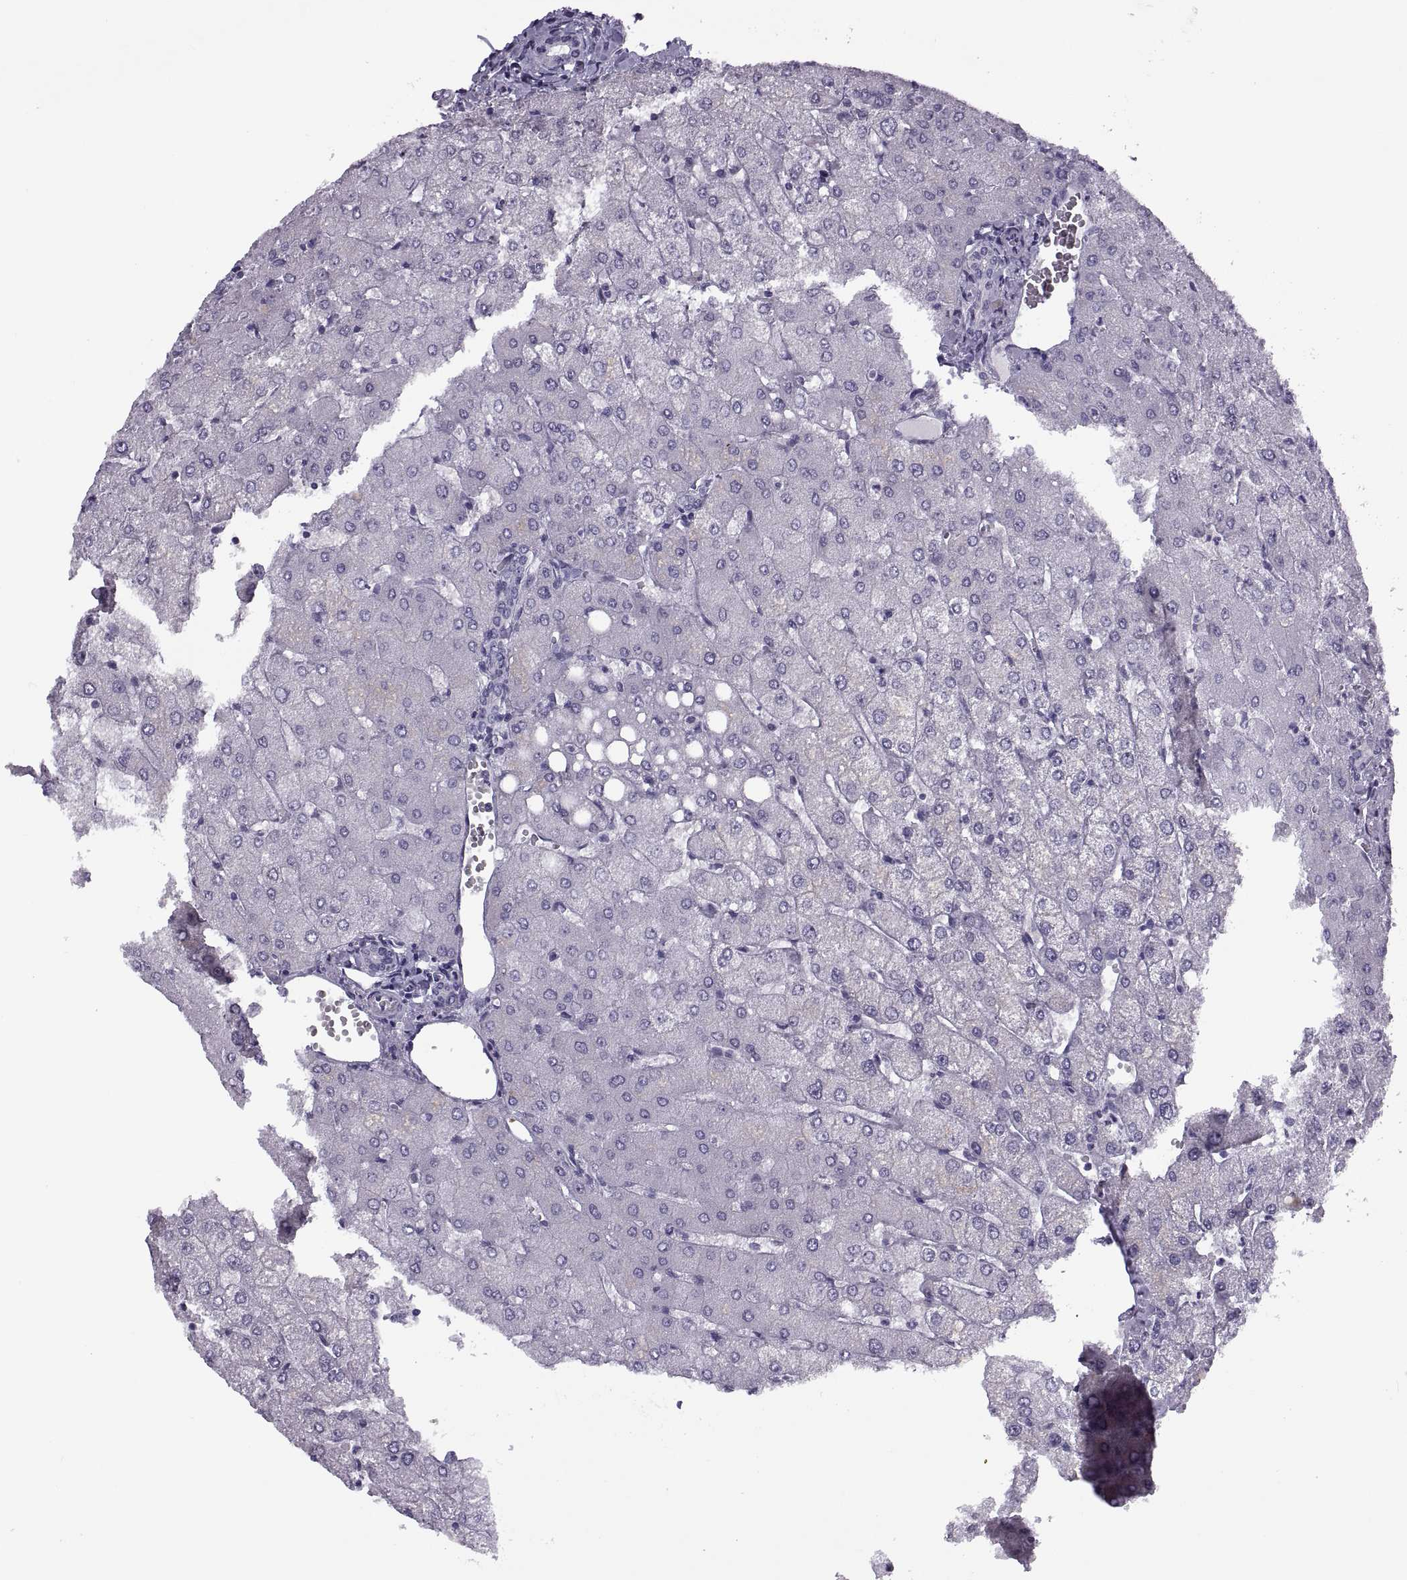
{"staining": {"intensity": "negative", "quantity": "none", "location": "none"}, "tissue": "liver", "cell_type": "Cholangiocytes", "image_type": "normal", "snomed": [{"axis": "morphology", "description": "Normal tissue, NOS"}, {"axis": "topography", "description": "Liver"}], "caption": "Immunohistochemistry (IHC) image of normal liver: liver stained with DAB shows no significant protein positivity in cholangiocytes.", "gene": "TBC1D3B", "patient": {"sex": "female", "age": 54}}